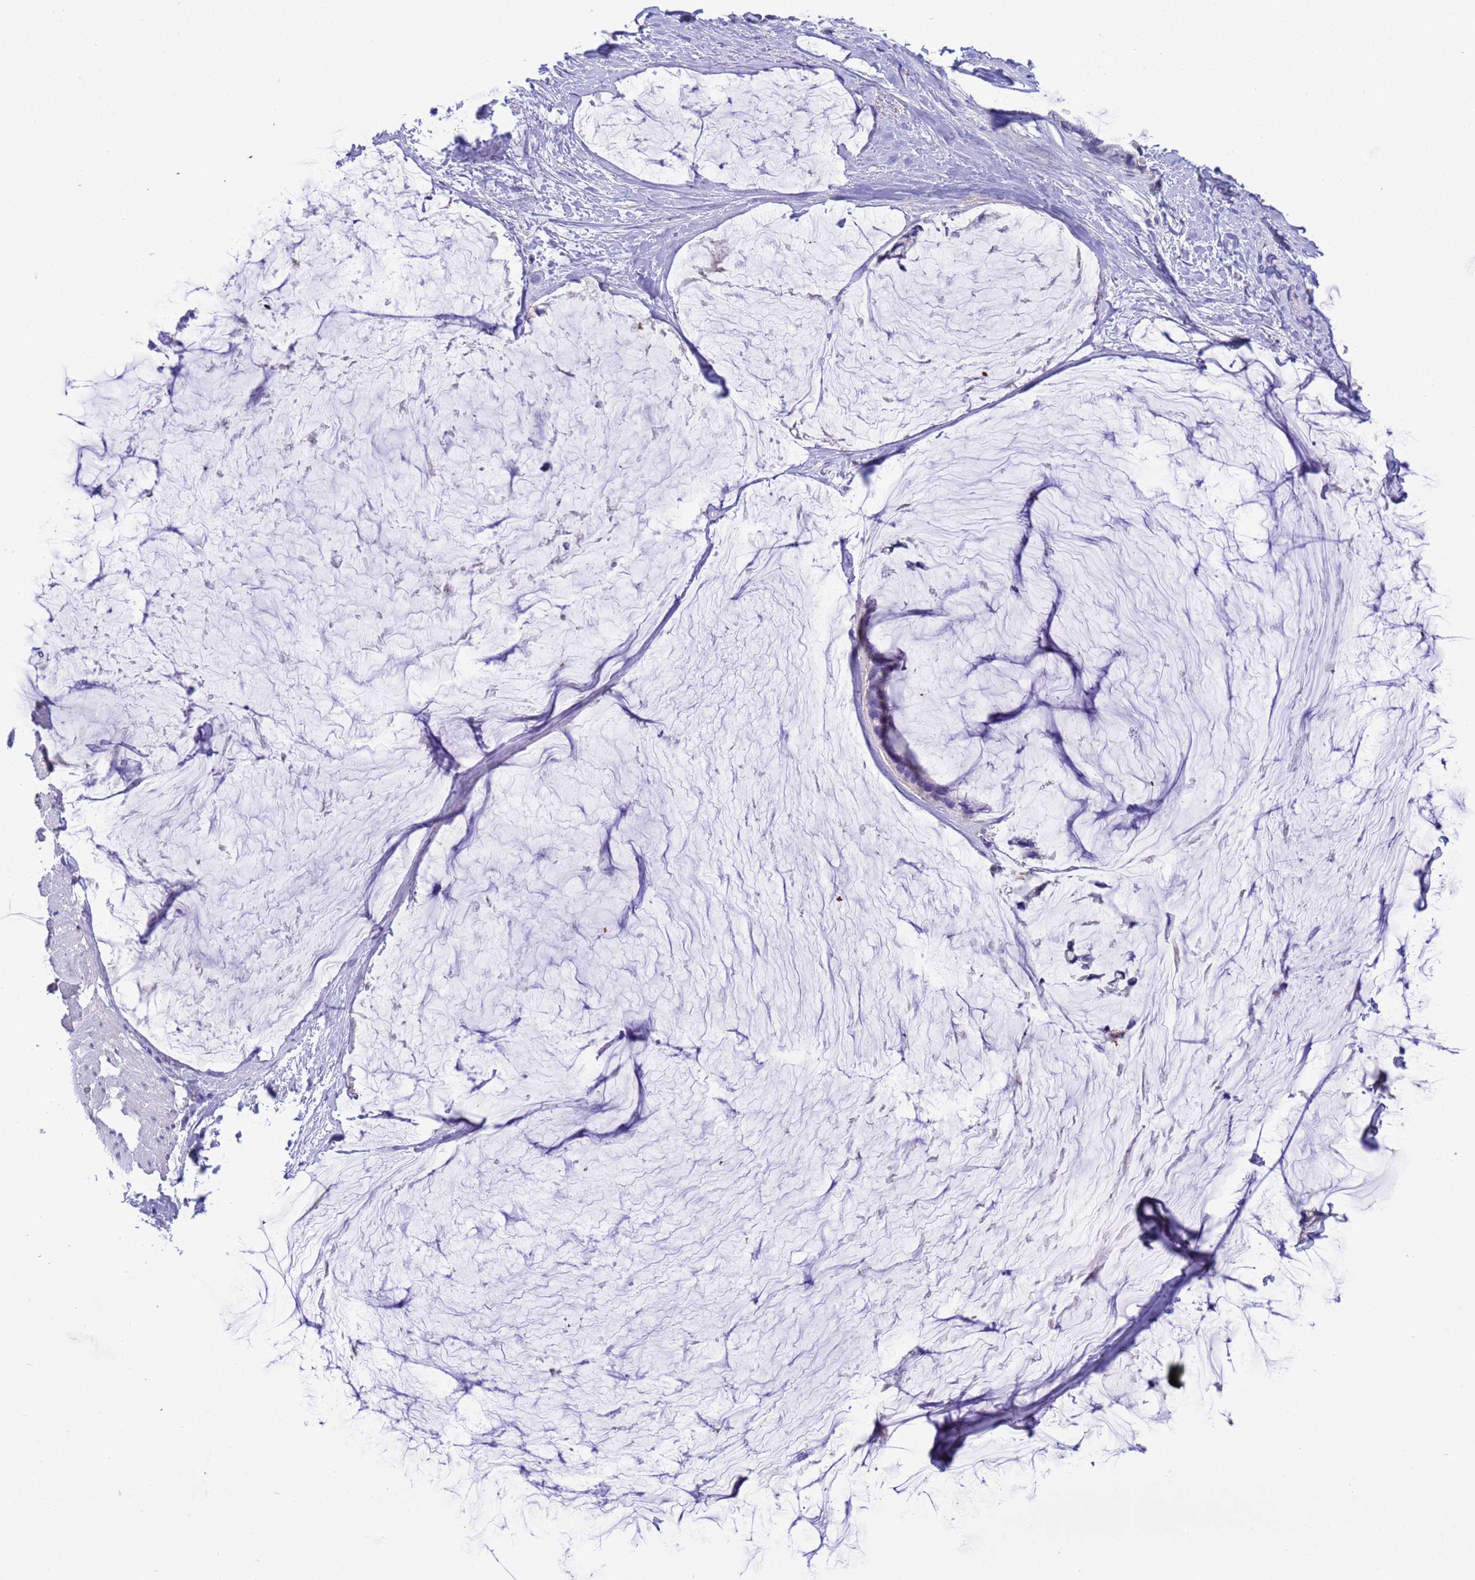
{"staining": {"intensity": "negative", "quantity": "none", "location": "none"}, "tissue": "ovarian cancer", "cell_type": "Tumor cells", "image_type": "cancer", "snomed": [{"axis": "morphology", "description": "Cystadenocarcinoma, mucinous, NOS"}, {"axis": "topography", "description": "Ovary"}], "caption": "DAB (3,3'-diaminobenzidine) immunohistochemical staining of ovarian cancer displays no significant staining in tumor cells.", "gene": "SLC24A3", "patient": {"sex": "female", "age": 39}}